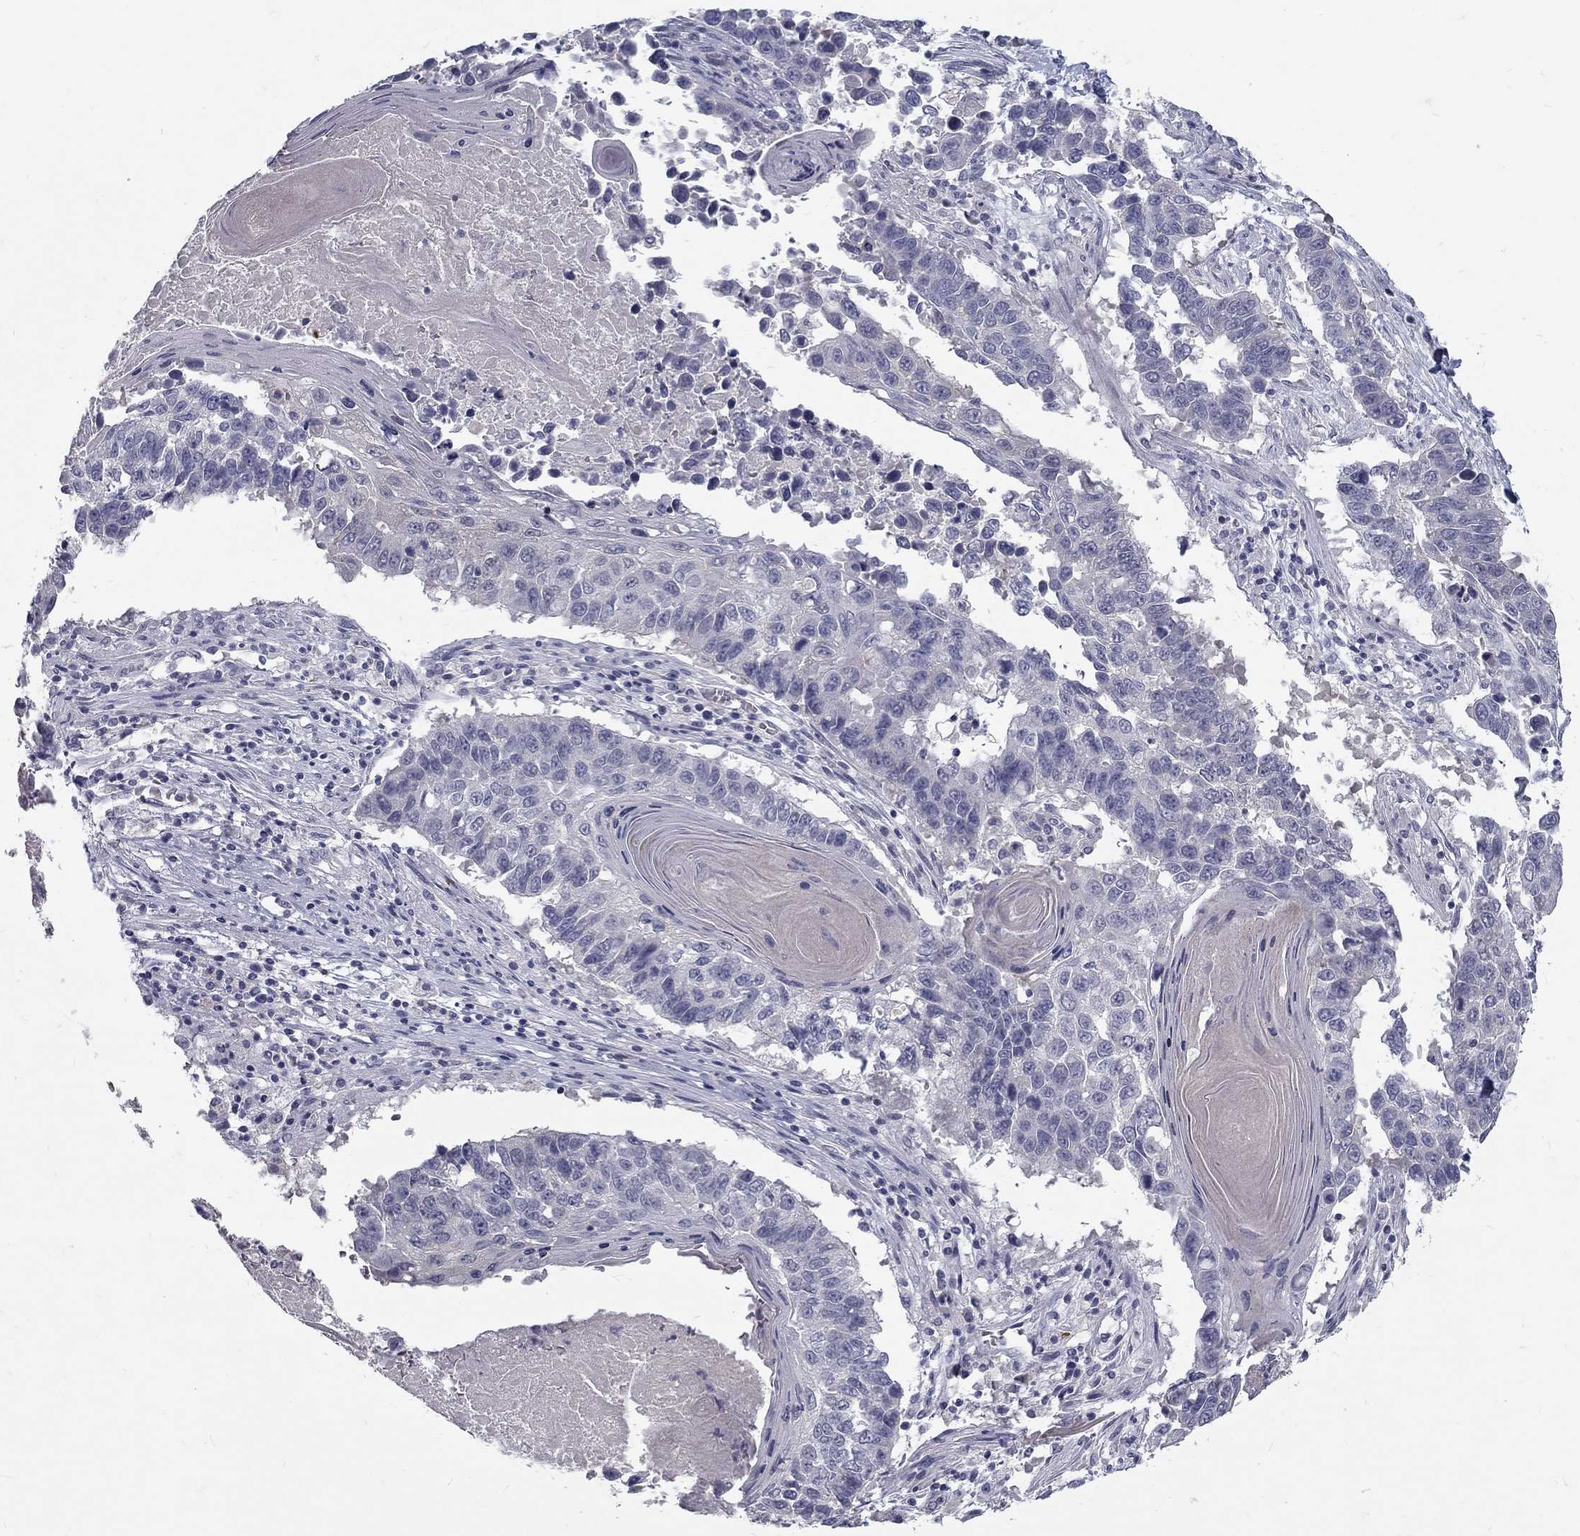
{"staining": {"intensity": "negative", "quantity": "none", "location": "none"}, "tissue": "lung cancer", "cell_type": "Tumor cells", "image_type": "cancer", "snomed": [{"axis": "morphology", "description": "Squamous cell carcinoma, NOS"}, {"axis": "topography", "description": "Lung"}], "caption": "High magnification brightfield microscopy of squamous cell carcinoma (lung) stained with DAB (3,3'-diaminobenzidine) (brown) and counterstained with hematoxylin (blue): tumor cells show no significant staining.", "gene": "NOS1", "patient": {"sex": "male", "age": 73}}